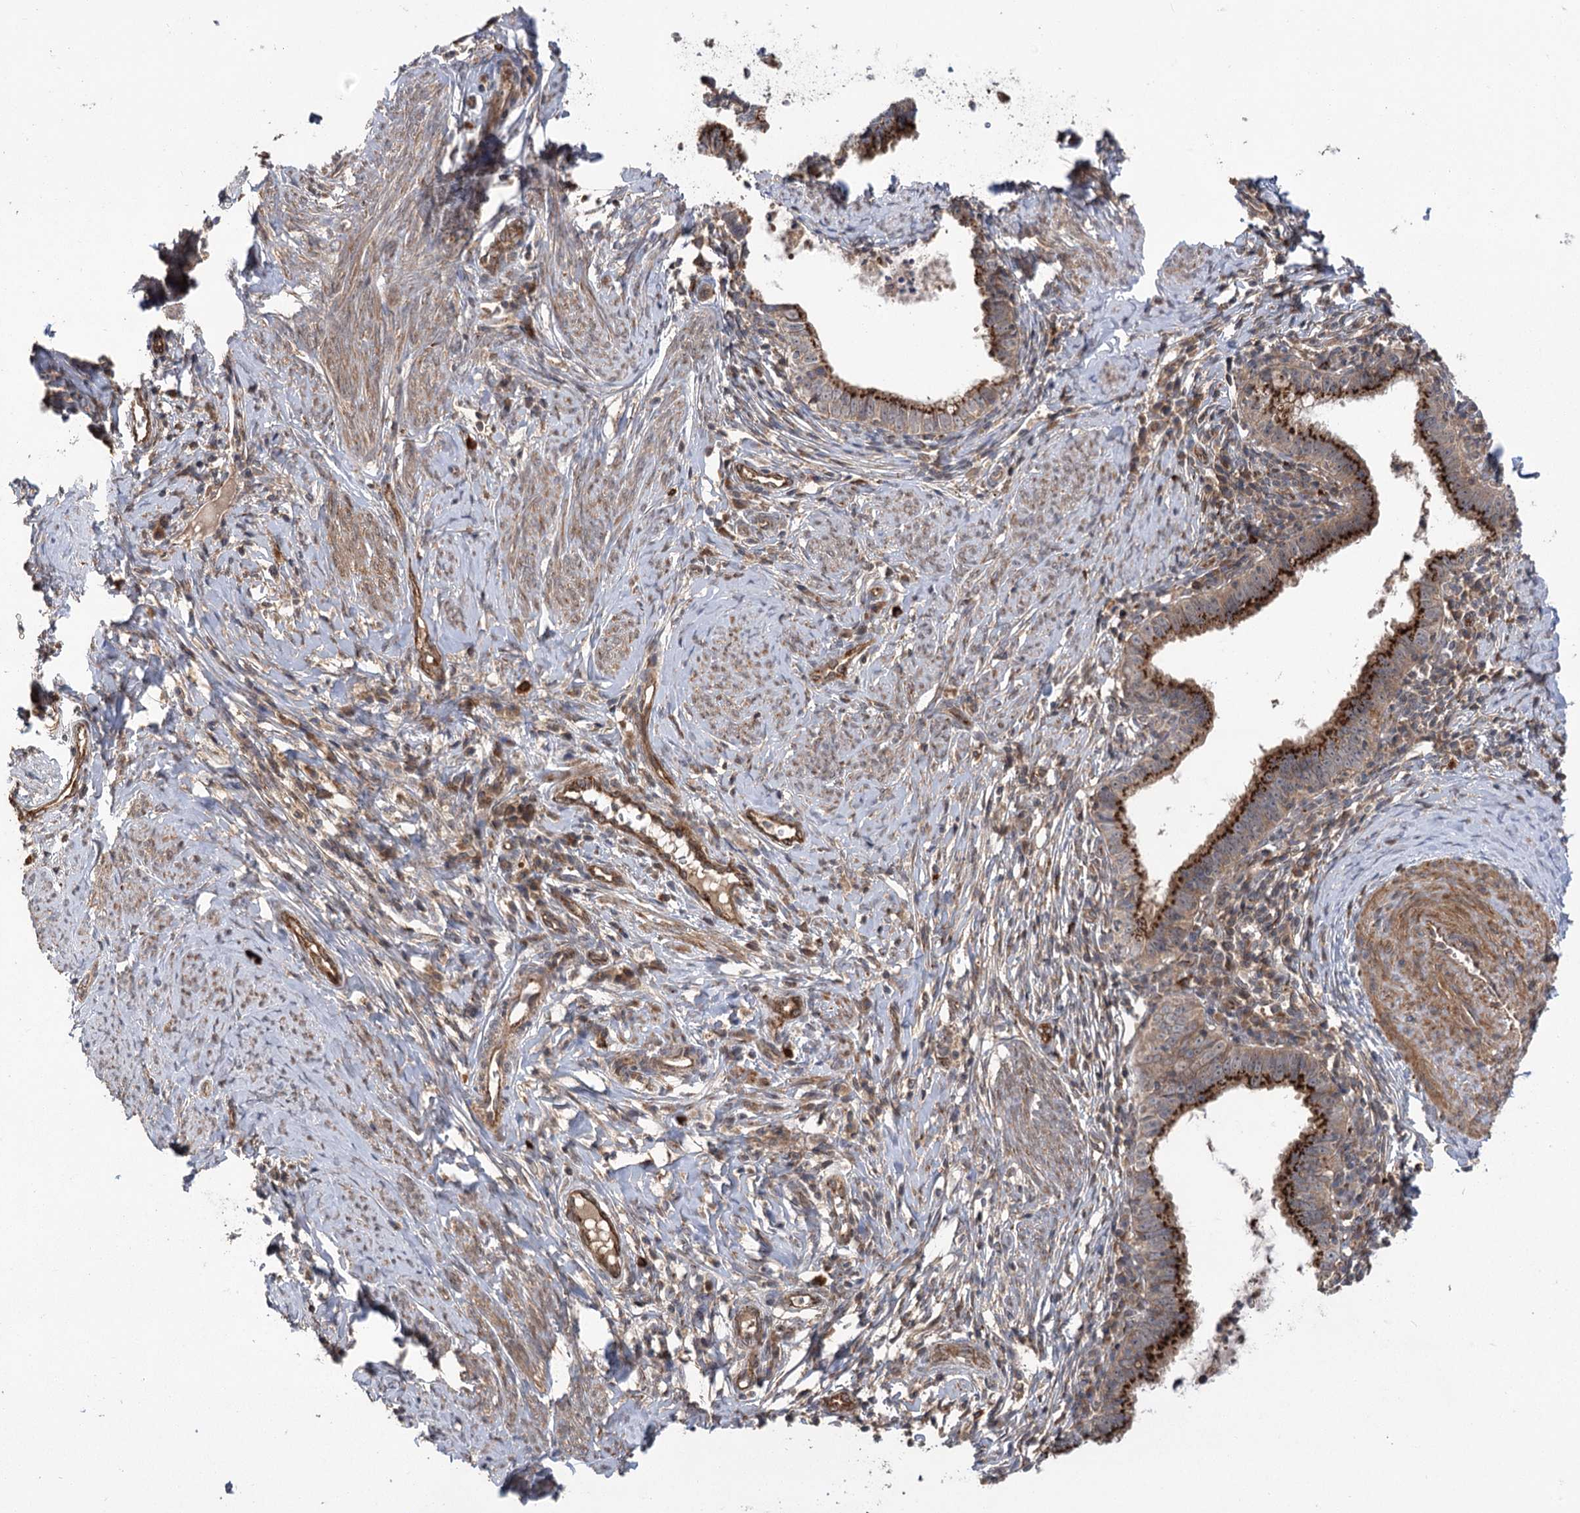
{"staining": {"intensity": "strong", "quantity": ">75%", "location": "cytoplasmic/membranous"}, "tissue": "cervical cancer", "cell_type": "Tumor cells", "image_type": "cancer", "snomed": [{"axis": "morphology", "description": "Adenocarcinoma, NOS"}, {"axis": "topography", "description": "Cervix"}], "caption": "Cervical cancer stained with DAB (3,3'-diaminobenzidine) immunohistochemistry (IHC) shows high levels of strong cytoplasmic/membranous expression in about >75% of tumor cells.", "gene": "CARD19", "patient": {"sex": "female", "age": 36}}